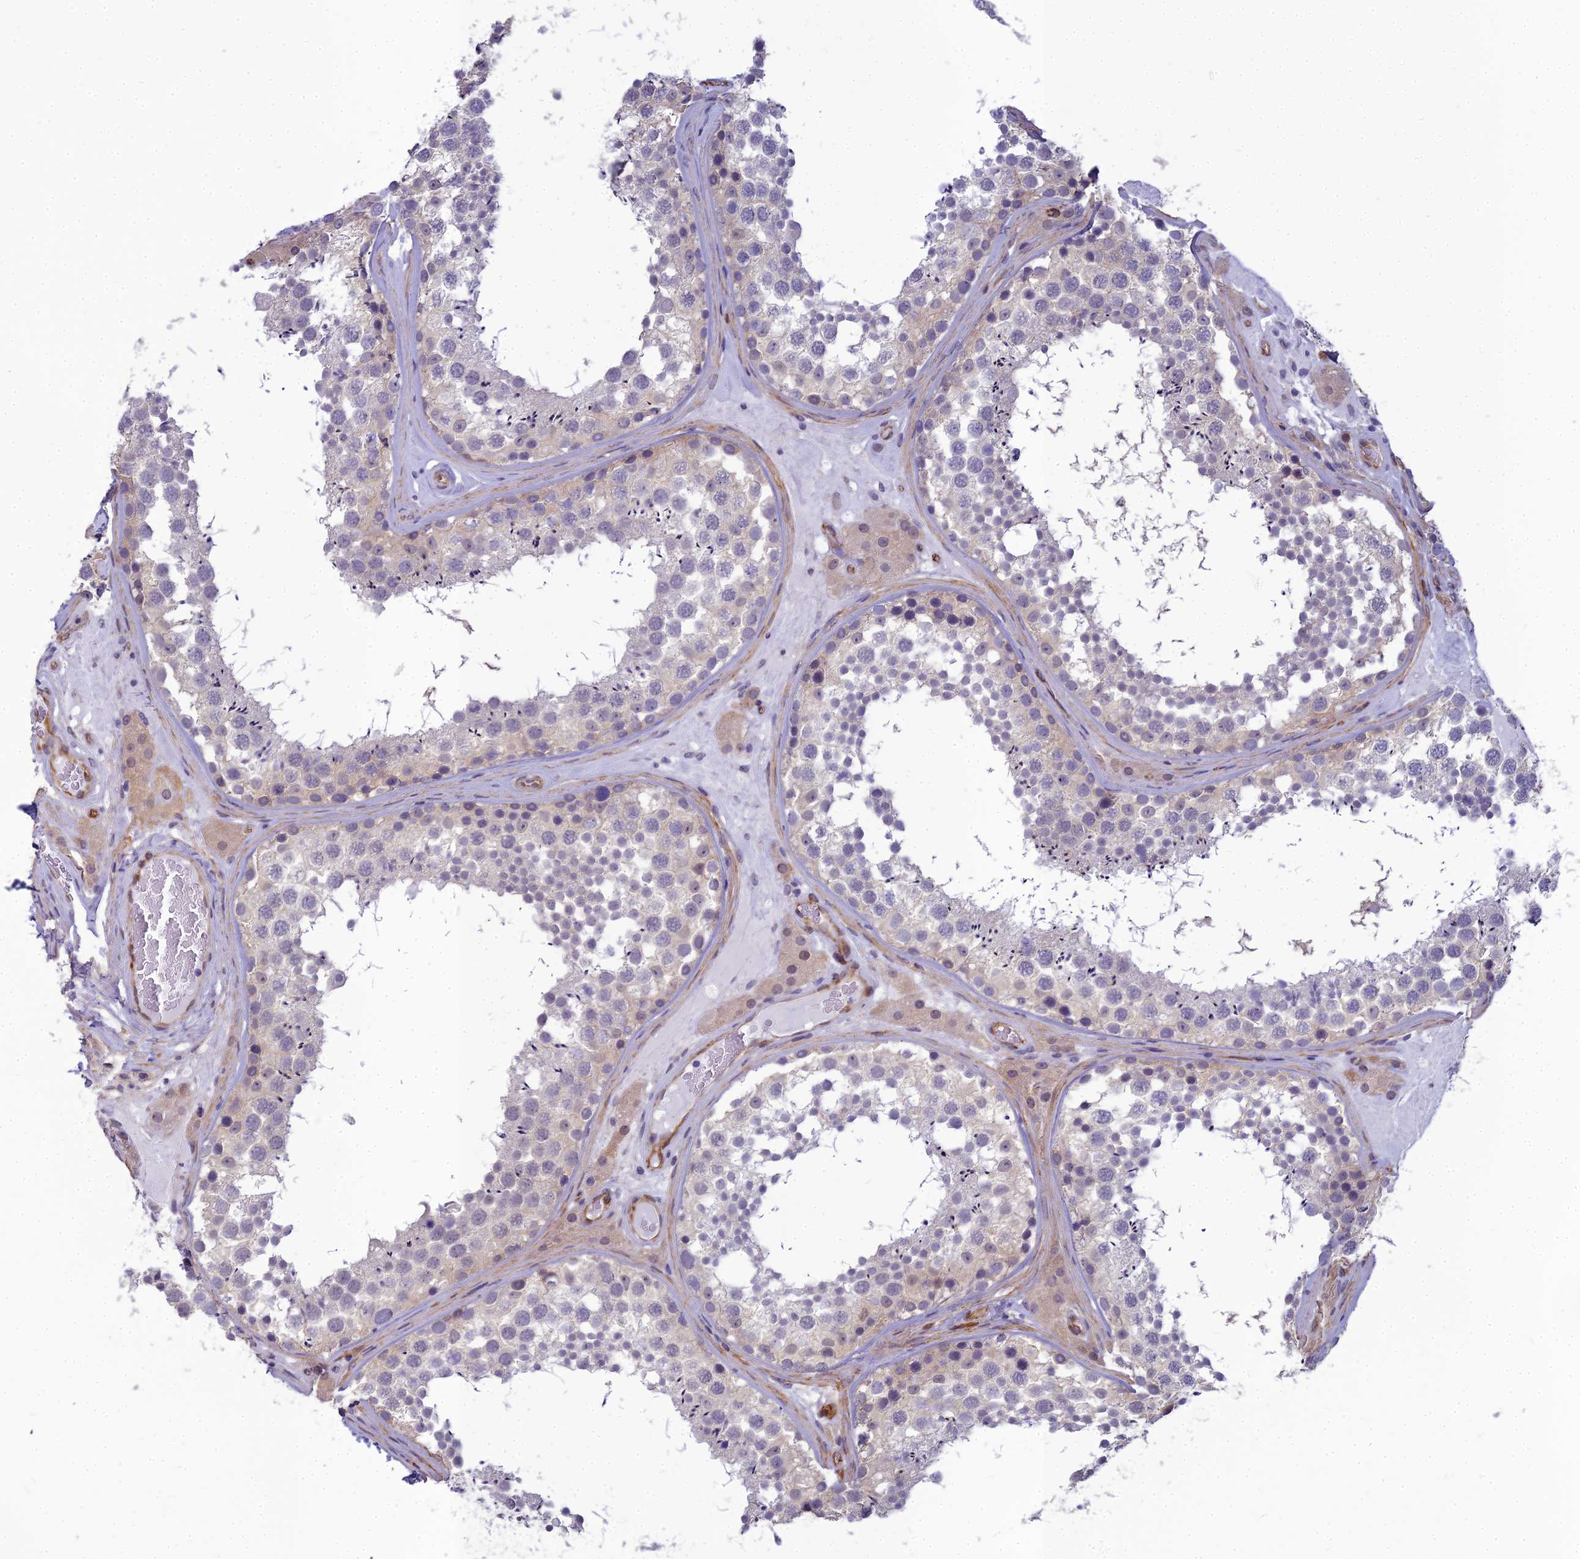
{"staining": {"intensity": "weak", "quantity": "<25%", "location": "cytoplasmic/membranous"}, "tissue": "testis", "cell_type": "Cells in seminiferous ducts", "image_type": "normal", "snomed": [{"axis": "morphology", "description": "Normal tissue, NOS"}, {"axis": "topography", "description": "Testis"}], "caption": "Cells in seminiferous ducts are negative for protein expression in unremarkable human testis. The staining was performed using DAB to visualize the protein expression in brown, while the nuclei were stained in blue with hematoxylin (Magnification: 20x).", "gene": "RGL3", "patient": {"sex": "male", "age": 46}}